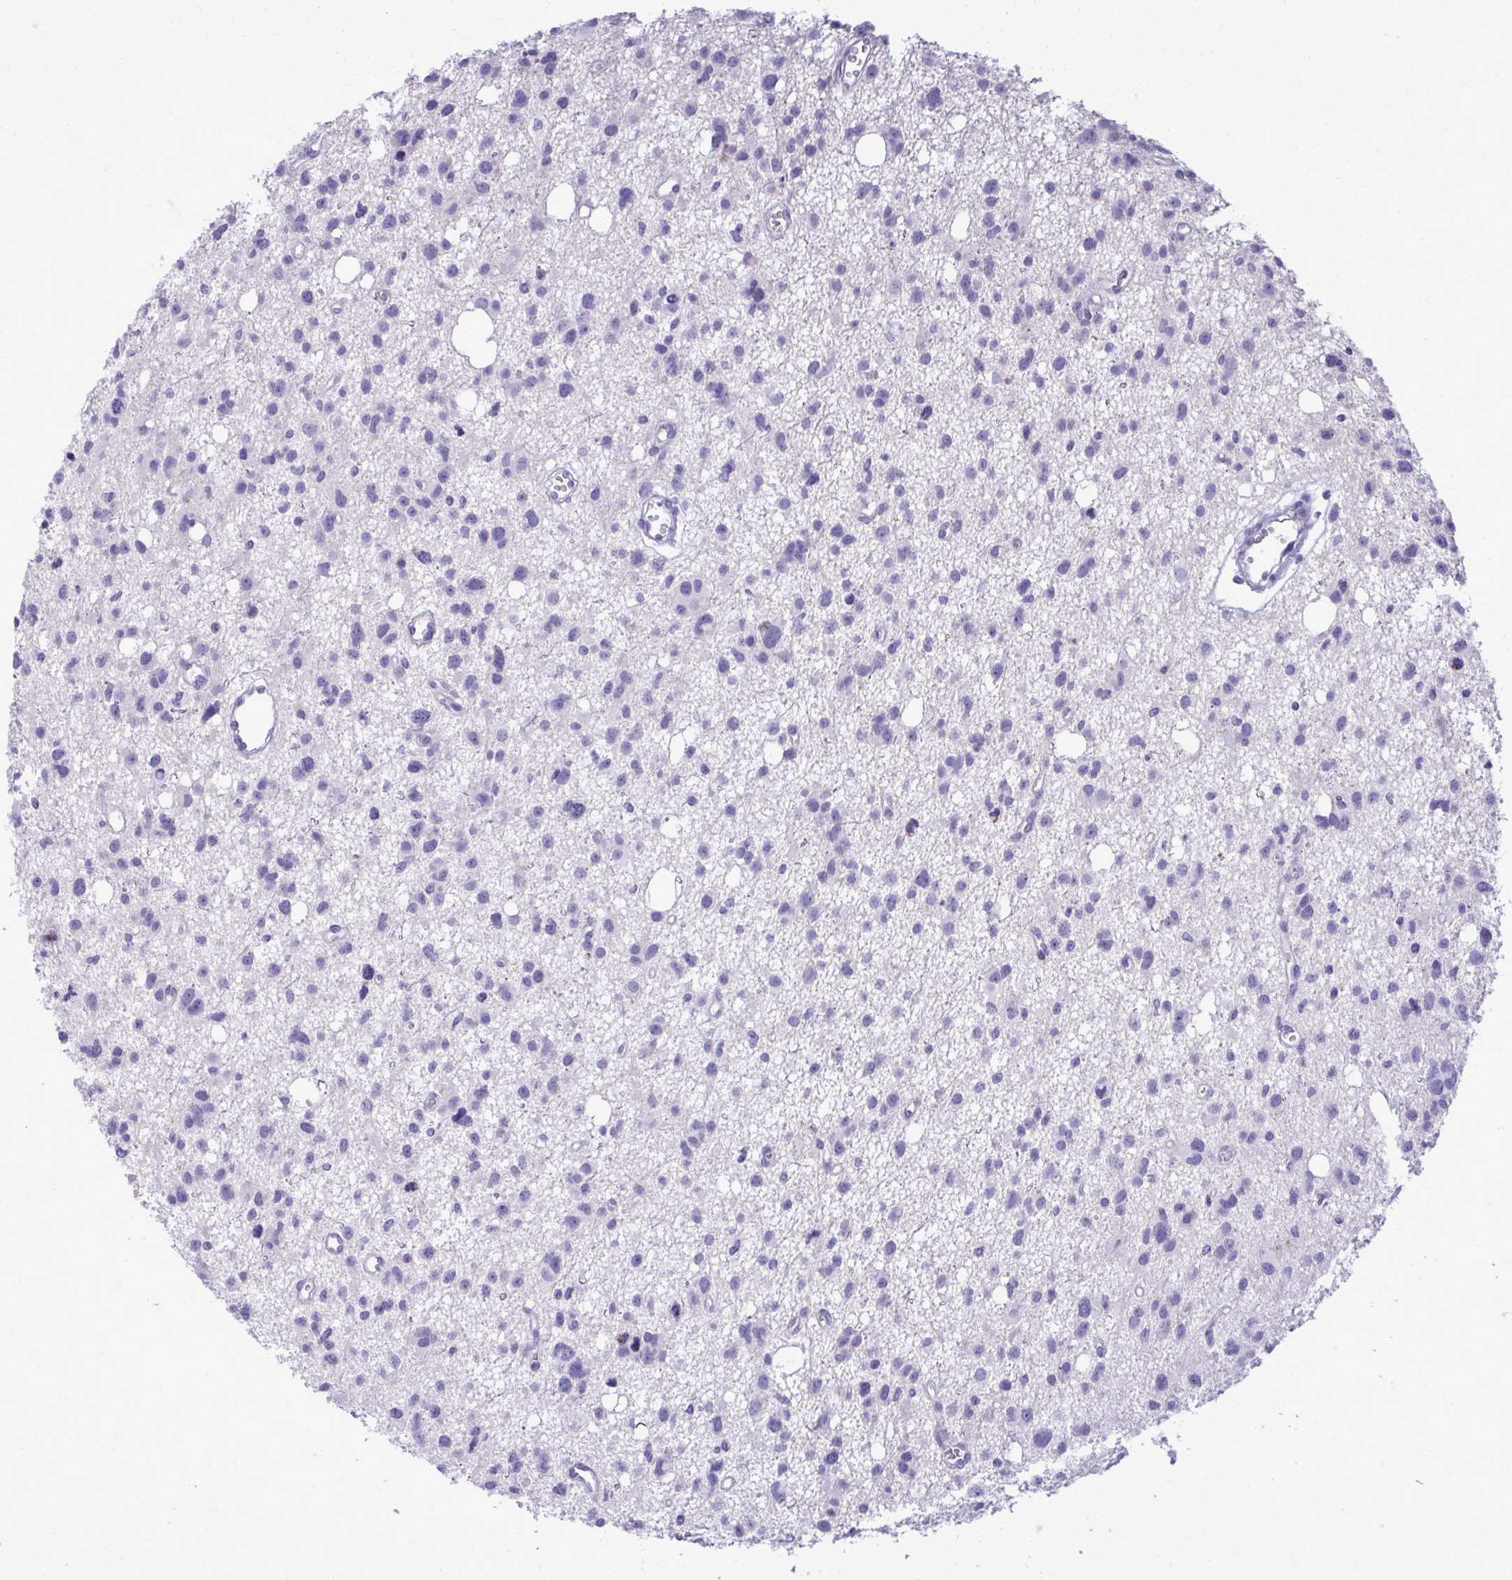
{"staining": {"intensity": "negative", "quantity": "none", "location": "none"}, "tissue": "glioma", "cell_type": "Tumor cells", "image_type": "cancer", "snomed": [{"axis": "morphology", "description": "Glioma, malignant, High grade"}, {"axis": "topography", "description": "Brain"}], "caption": "Tumor cells show no significant protein positivity in malignant high-grade glioma.", "gene": "PITPNM3", "patient": {"sex": "male", "age": 23}}